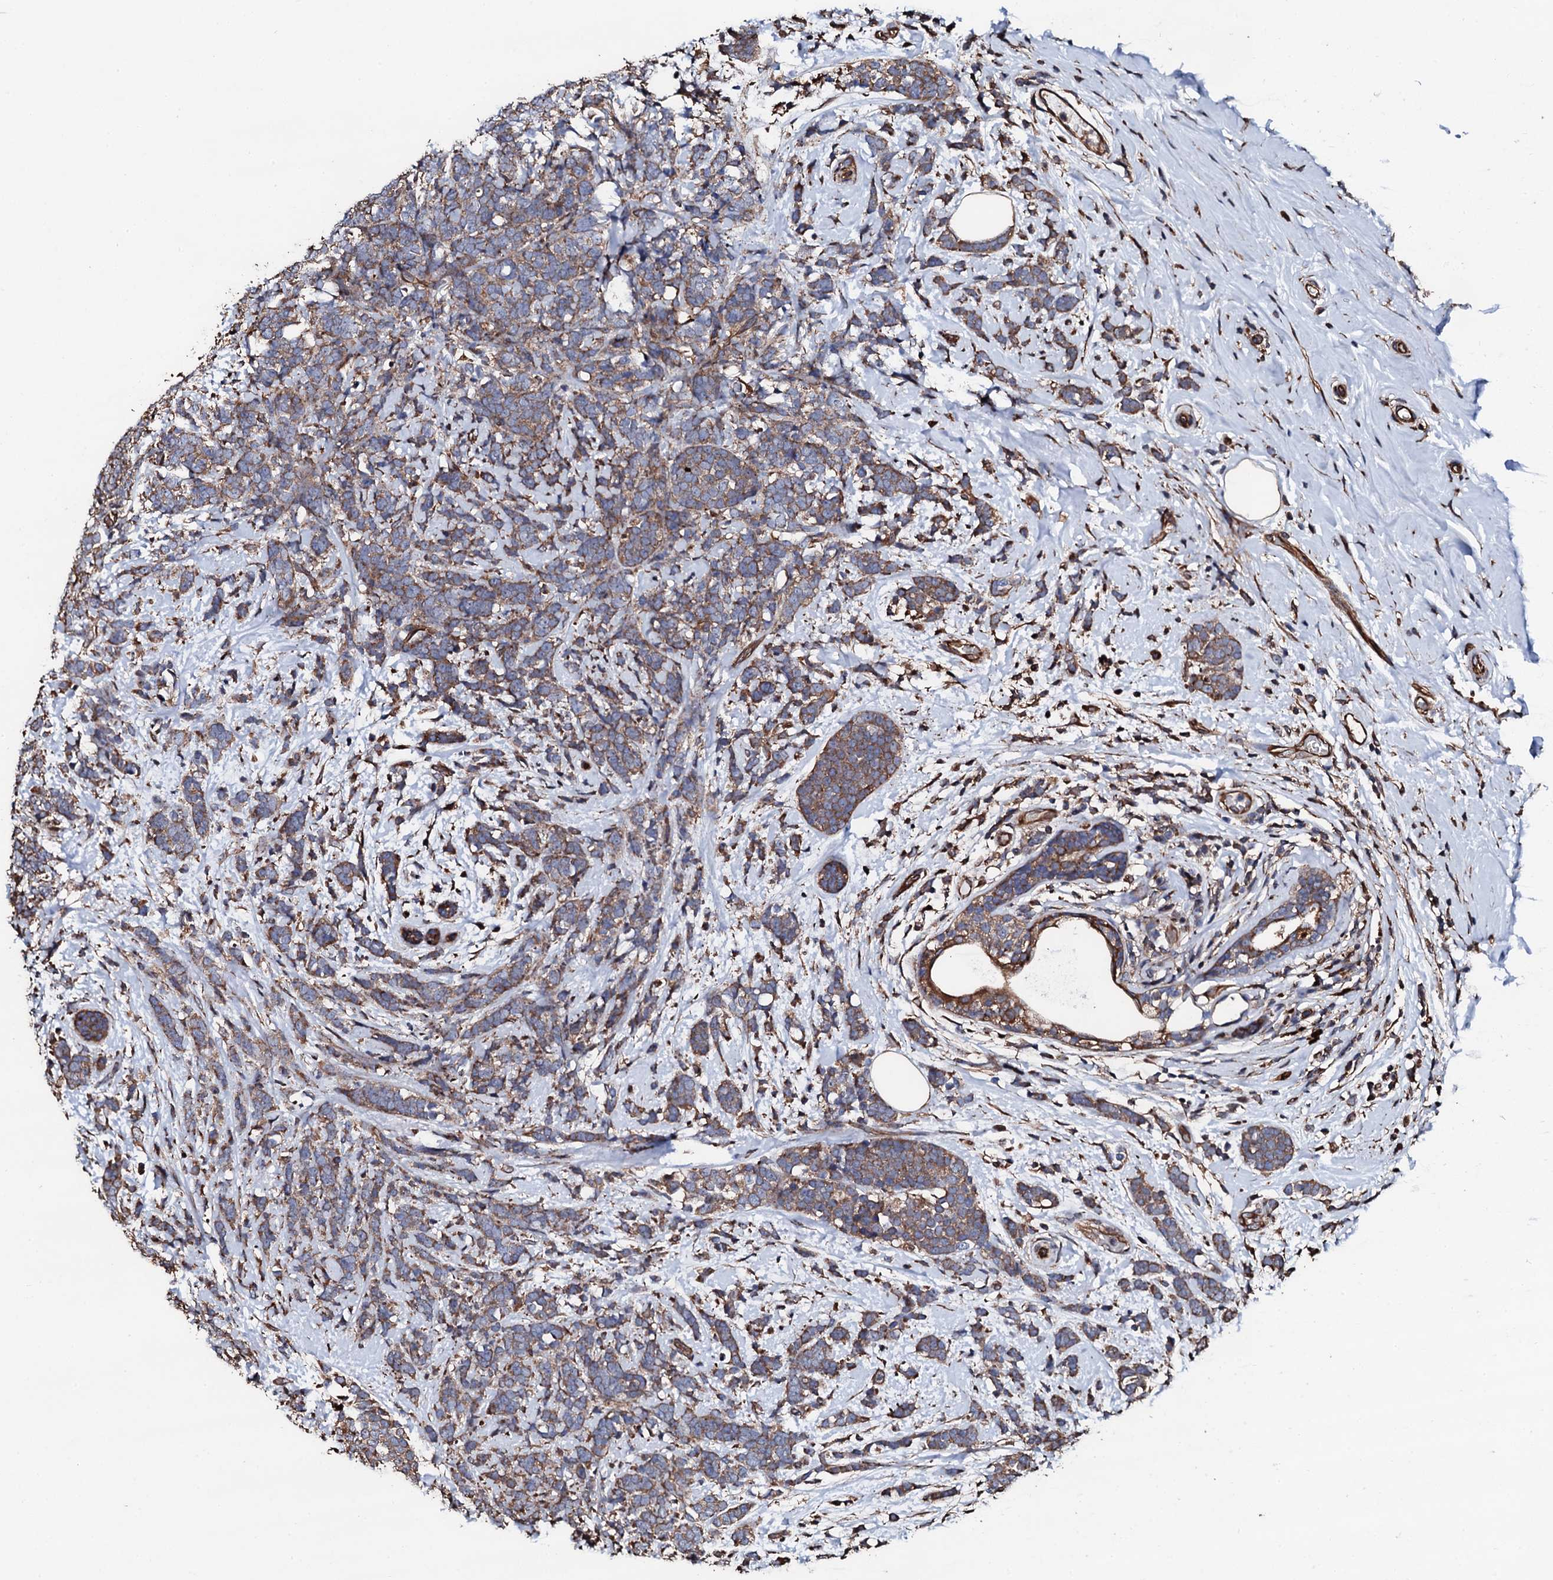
{"staining": {"intensity": "moderate", "quantity": ">75%", "location": "cytoplasmic/membranous"}, "tissue": "breast cancer", "cell_type": "Tumor cells", "image_type": "cancer", "snomed": [{"axis": "morphology", "description": "Lobular carcinoma"}, {"axis": "topography", "description": "Breast"}], "caption": "An immunohistochemistry (IHC) micrograph of tumor tissue is shown. Protein staining in brown highlights moderate cytoplasmic/membranous positivity in lobular carcinoma (breast) within tumor cells. Nuclei are stained in blue.", "gene": "CKAP5", "patient": {"sex": "female", "age": 58}}